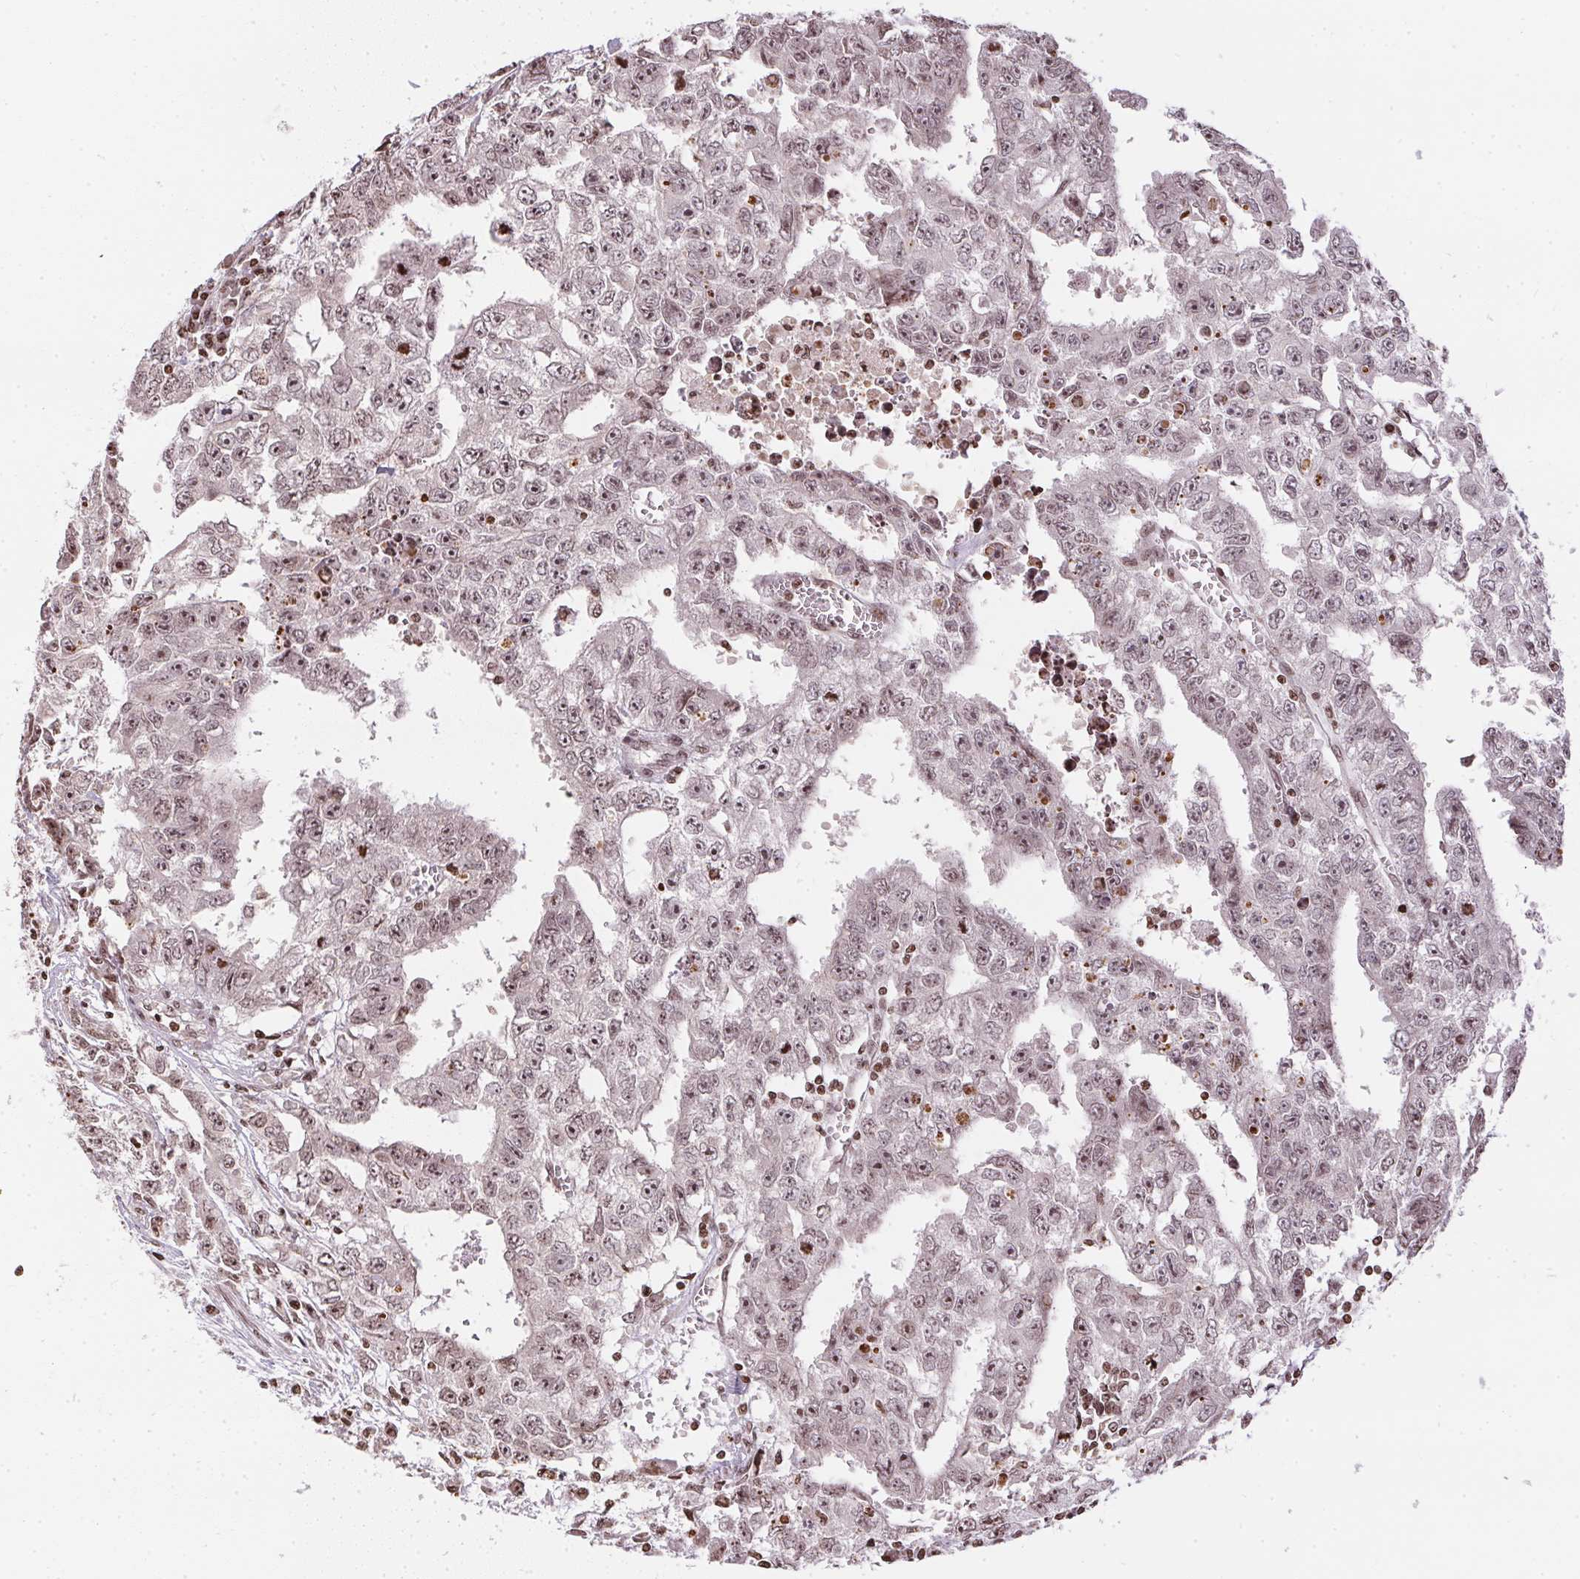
{"staining": {"intensity": "weak", "quantity": ">75%", "location": "nuclear"}, "tissue": "testis cancer", "cell_type": "Tumor cells", "image_type": "cancer", "snomed": [{"axis": "morphology", "description": "Carcinoma, Embryonal, NOS"}, {"axis": "morphology", "description": "Teratoma, malignant, NOS"}, {"axis": "topography", "description": "Testis"}], "caption": "Immunohistochemistry (IHC) of human embryonal carcinoma (testis) shows low levels of weak nuclear staining in approximately >75% of tumor cells.", "gene": "RNF181", "patient": {"sex": "male", "age": 24}}